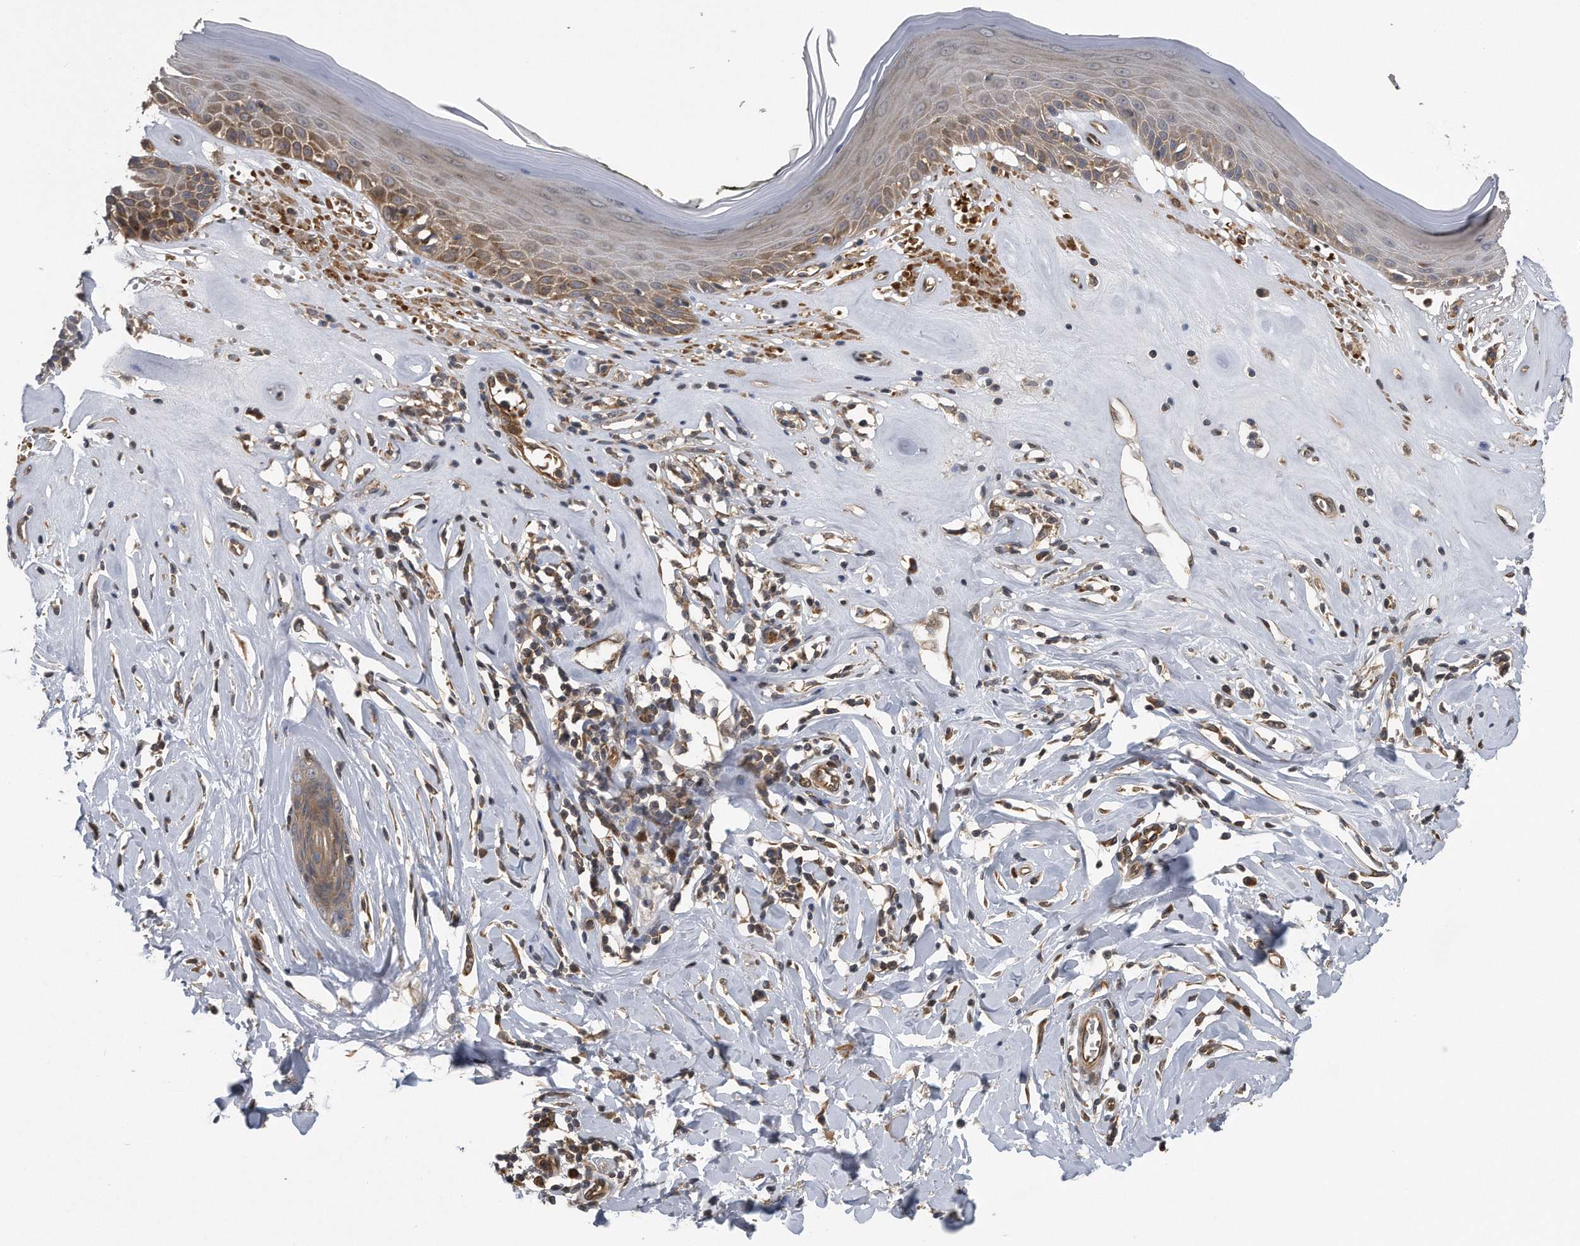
{"staining": {"intensity": "moderate", "quantity": "25%-75%", "location": "cytoplasmic/membranous"}, "tissue": "skin", "cell_type": "Epidermal cells", "image_type": "normal", "snomed": [{"axis": "morphology", "description": "Normal tissue, NOS"}, {"axis": "morphology", "description": "Inflammation, NOS"}, {"axis": "topography", "description": "Vulva"}], "caption": "Approximately 25%-75% of epidermal cells in benign human skin reveal moderate cytoplasmic/membranous protein positivity as visualized by brown immunohistochemical staining.", "gene": "ZNF79", "patient": {"sex": "female", "age": 84}}